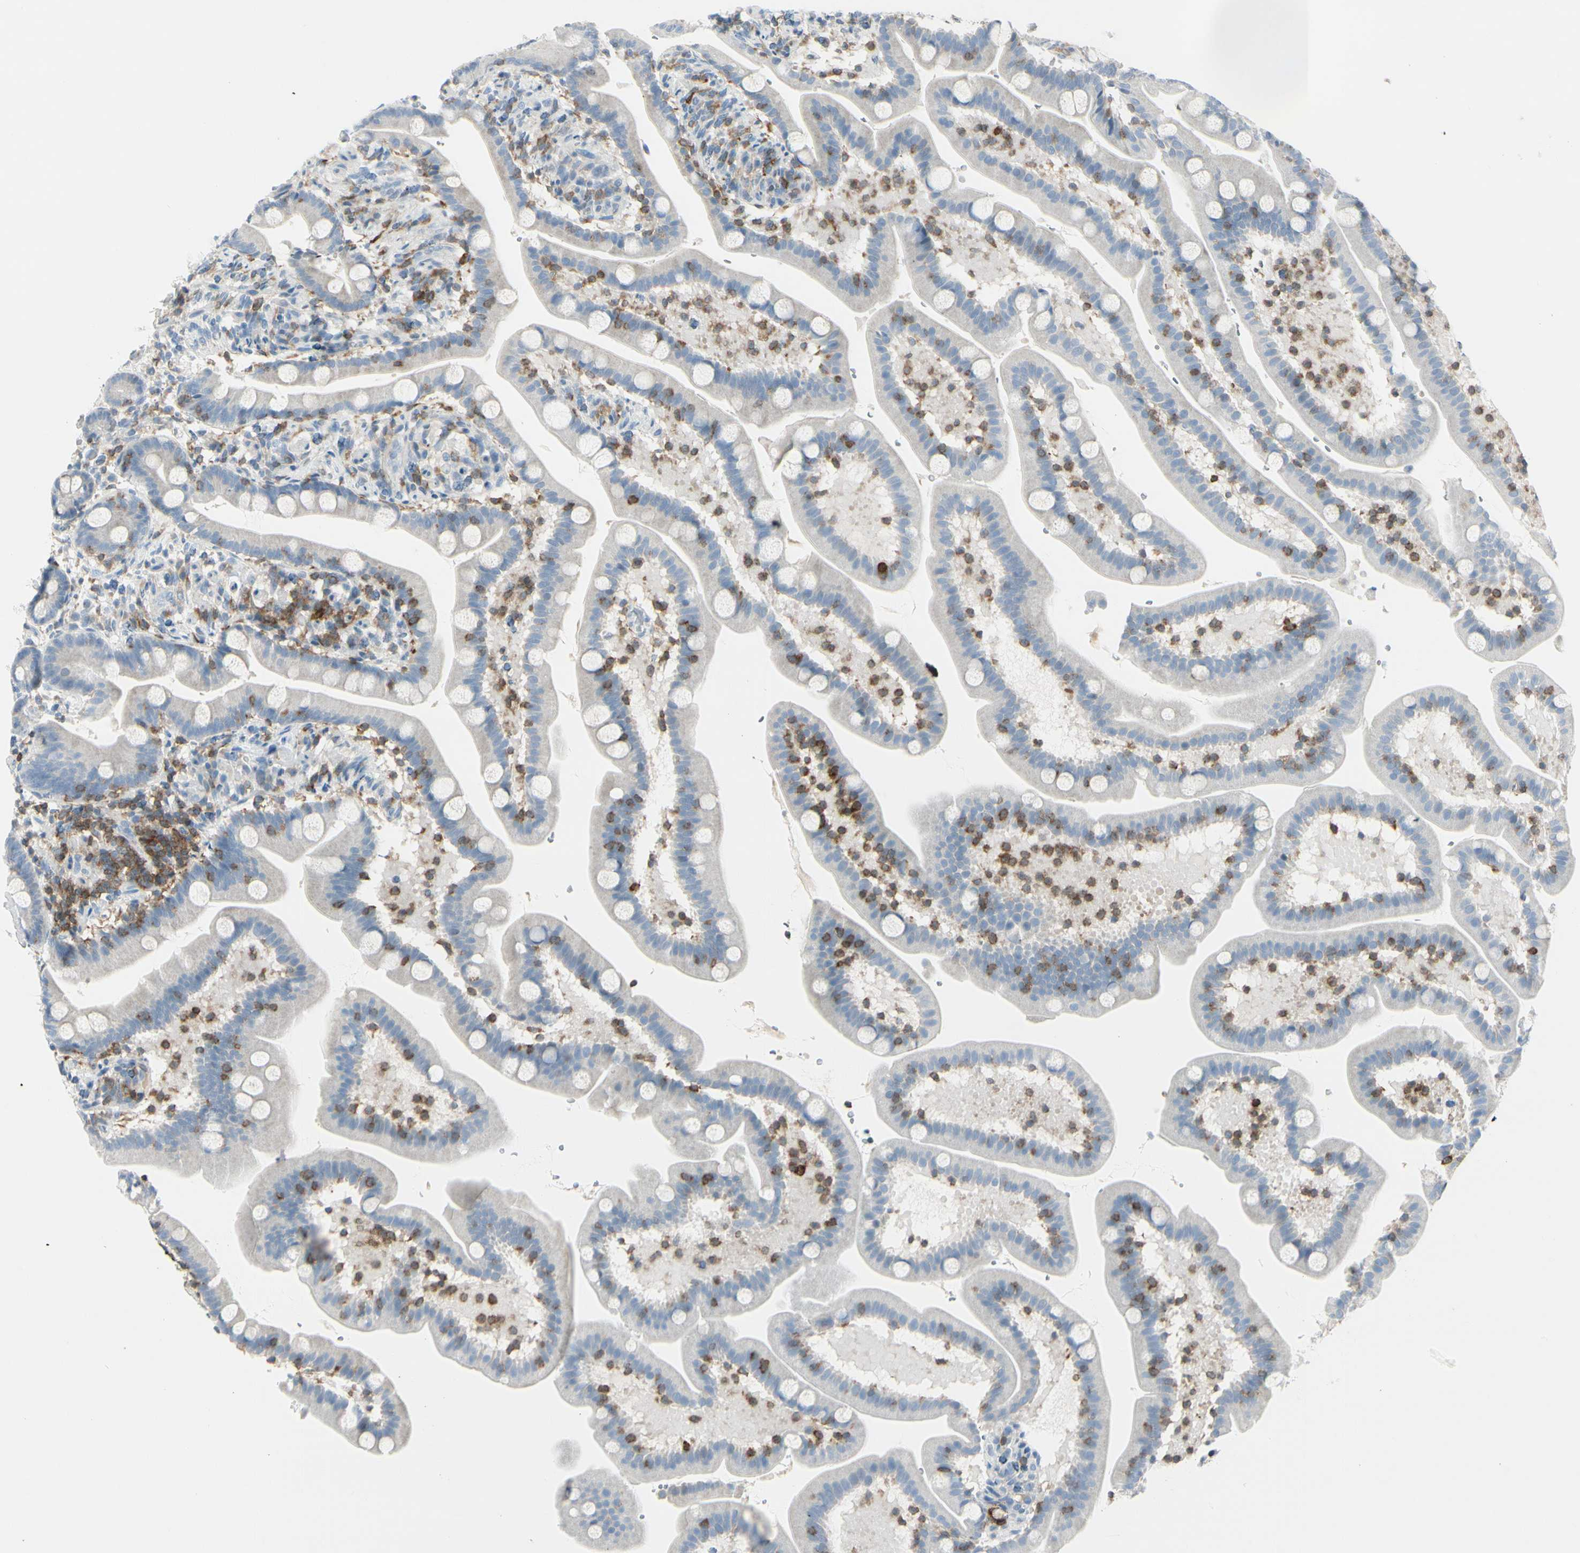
{"staining": {"intensity": "negative", "quantity": "none", "location": "none"}, "tissue": "duodenum", "cell_type": "Glandular cells", "image_type": "normal", "snomed": [{"axis": "morphology", "description": "Normal tissue, NOS"}, {"axis": "topography", "description": "Duodenum"}], "caption": "This is an IHC photomicrograph of unremarkable duodenum. There is no positivity in glandular cells.", "gene": "TRAF1", "patient": {"sex": "male", "age": 54}}